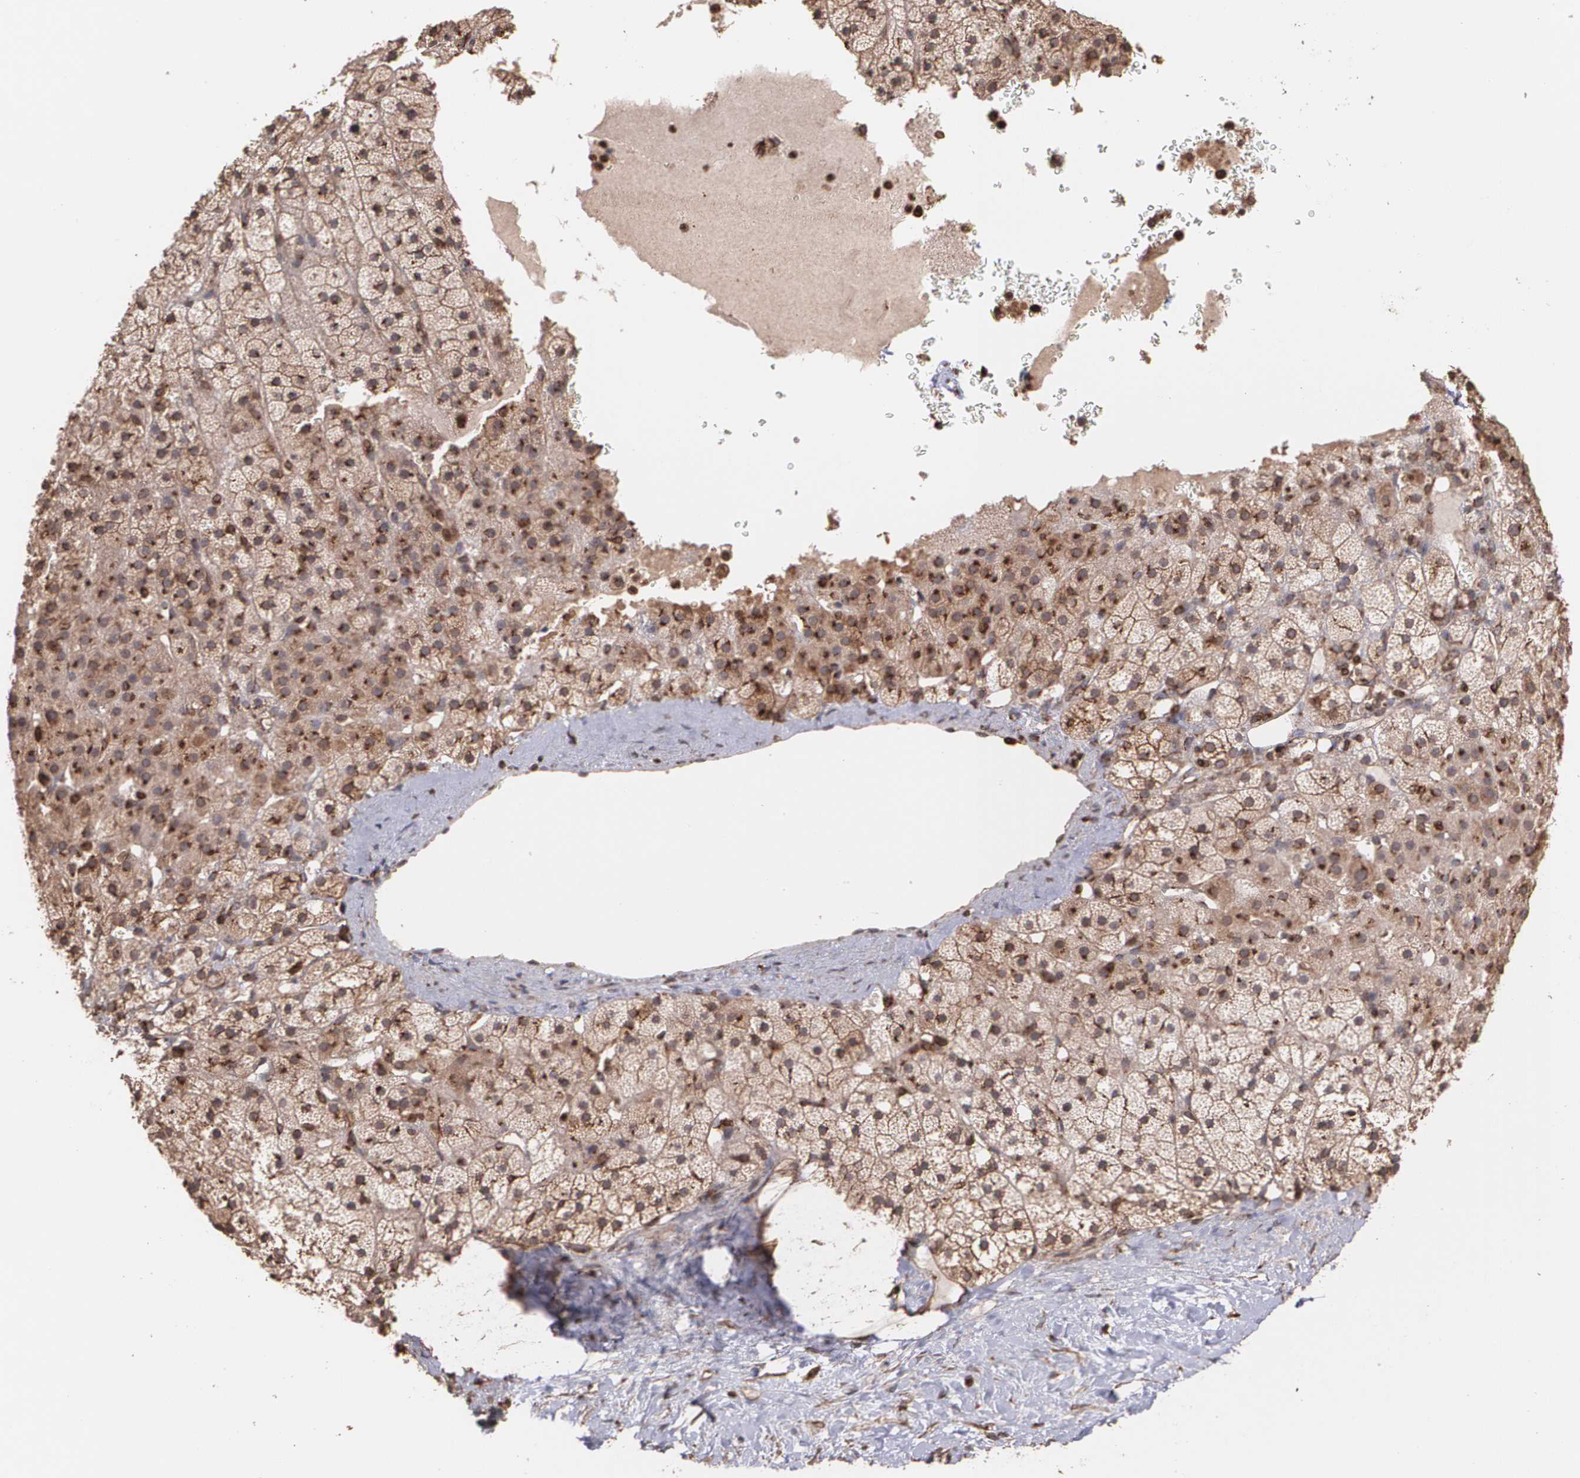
{"staining": {"intensity": "moderate", "quantity": ">75%", "location": "cytoplasmic/membranous"}, "tissue": "adrenal gland", "cell_type": "Glandular cells", "image_type": "normal", "snomed": [{"axis": "morphology", "description": "Normal tissue, NOS"}, {"axis": "topography", "description": "Adrenal gland"}], "caption": "Normal adrenal gland shows moderate cytoplasmic/membranous positivity in approximately >75% of glandular cells.", "gene": "TRIP11", "patient": {"sex": "male", "age": 35}}